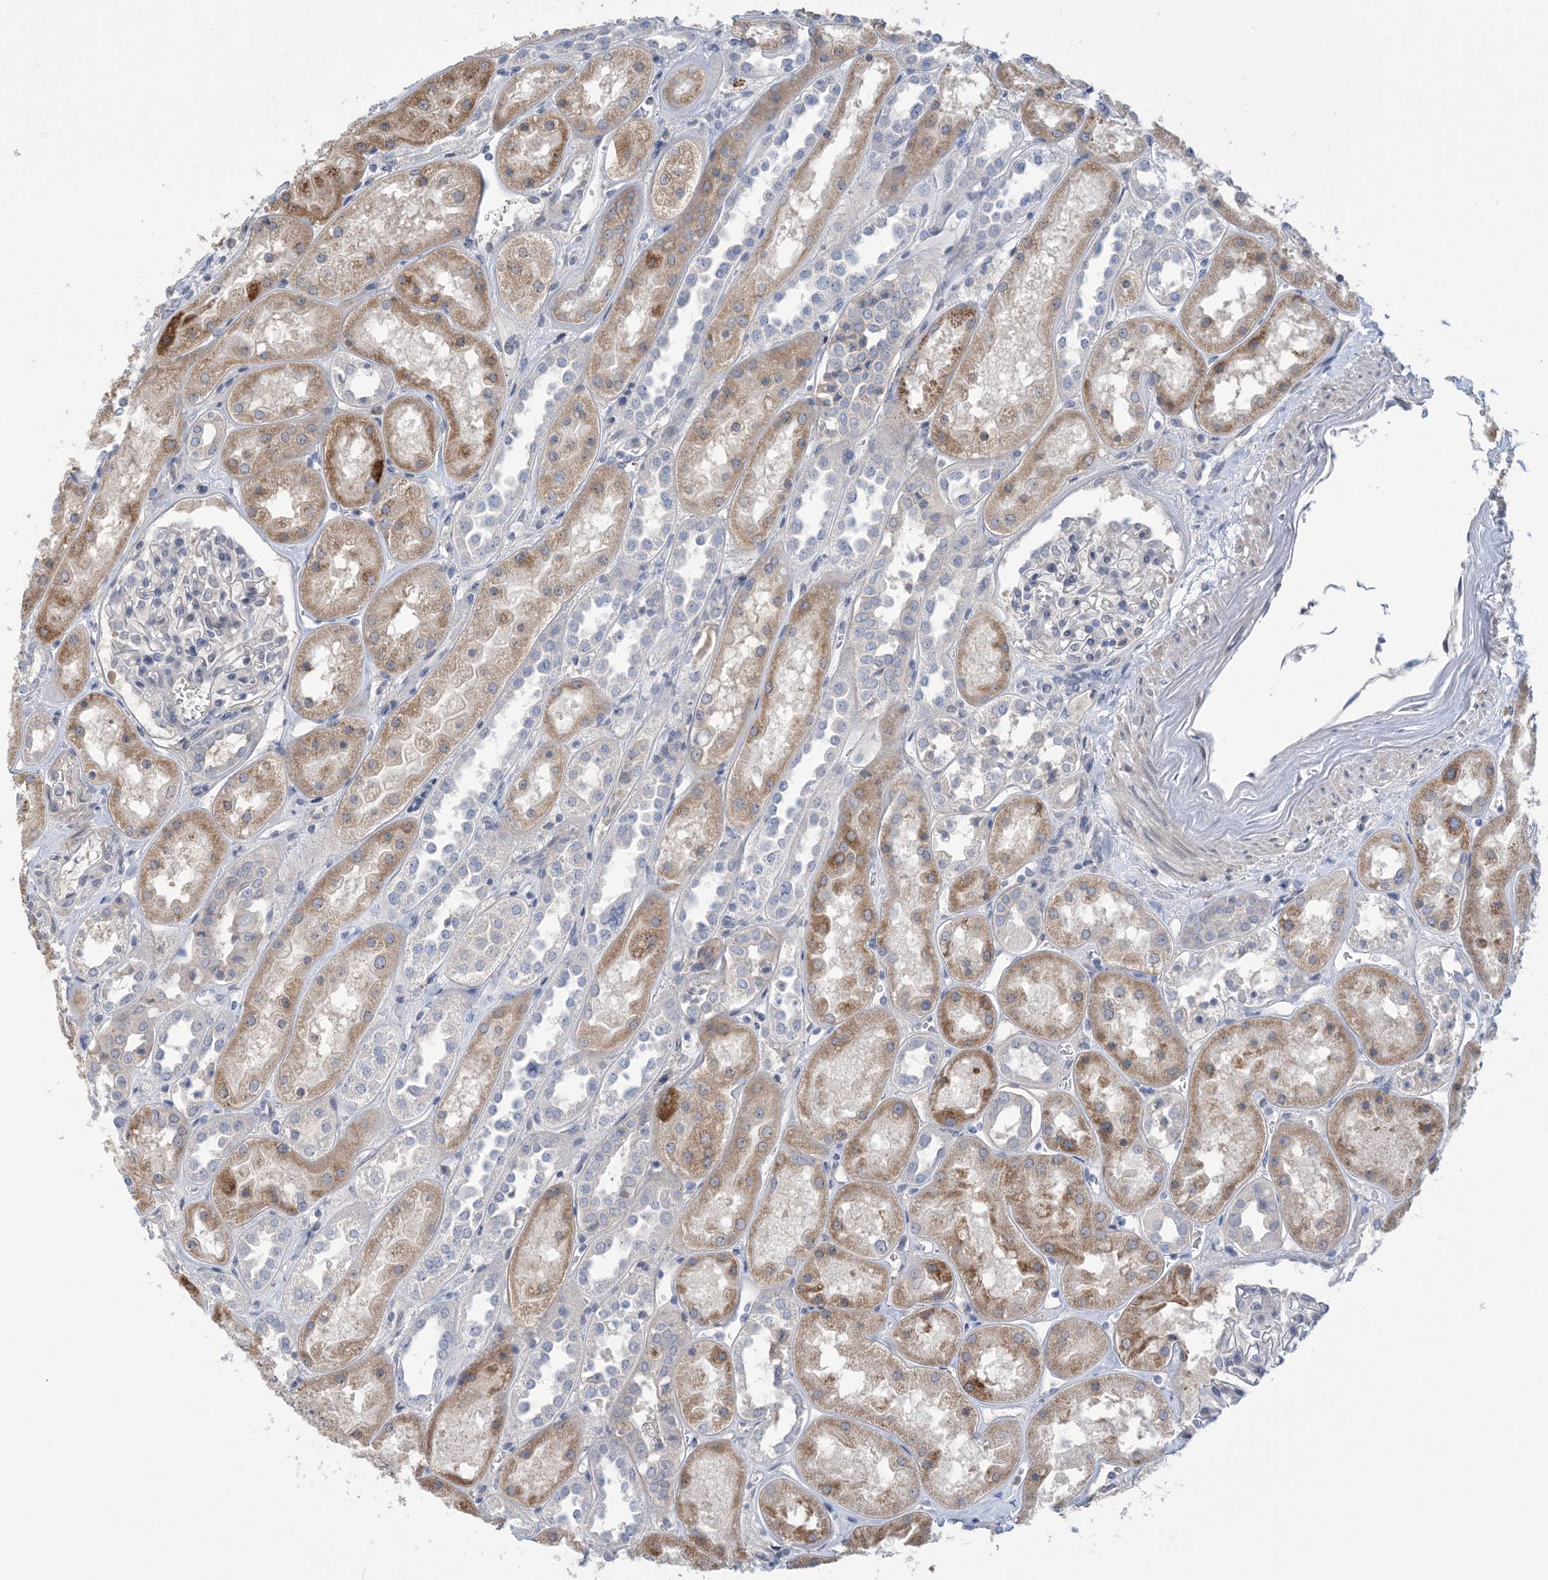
{"staining": {"intensity": "negative", "quantity": "none", "location": "none"}, "tissue": "kidney", "cell_type": "Cells in glomeruli", "image_type": "normal", "snomed": [{"axis": "morphology", "description": "Normal tissue, NOS"}, {"axis": "topography", "description": "Kidney"}], "caption": "A high-resolution image shows immunohistochemistry (IHC) staining of benign kidney, which displays no significant positivity in cells in glomeruli. Nuclei are stained in blue.", "gene": "TTYH1", "patient": {"sex": "male", "age": 70}}